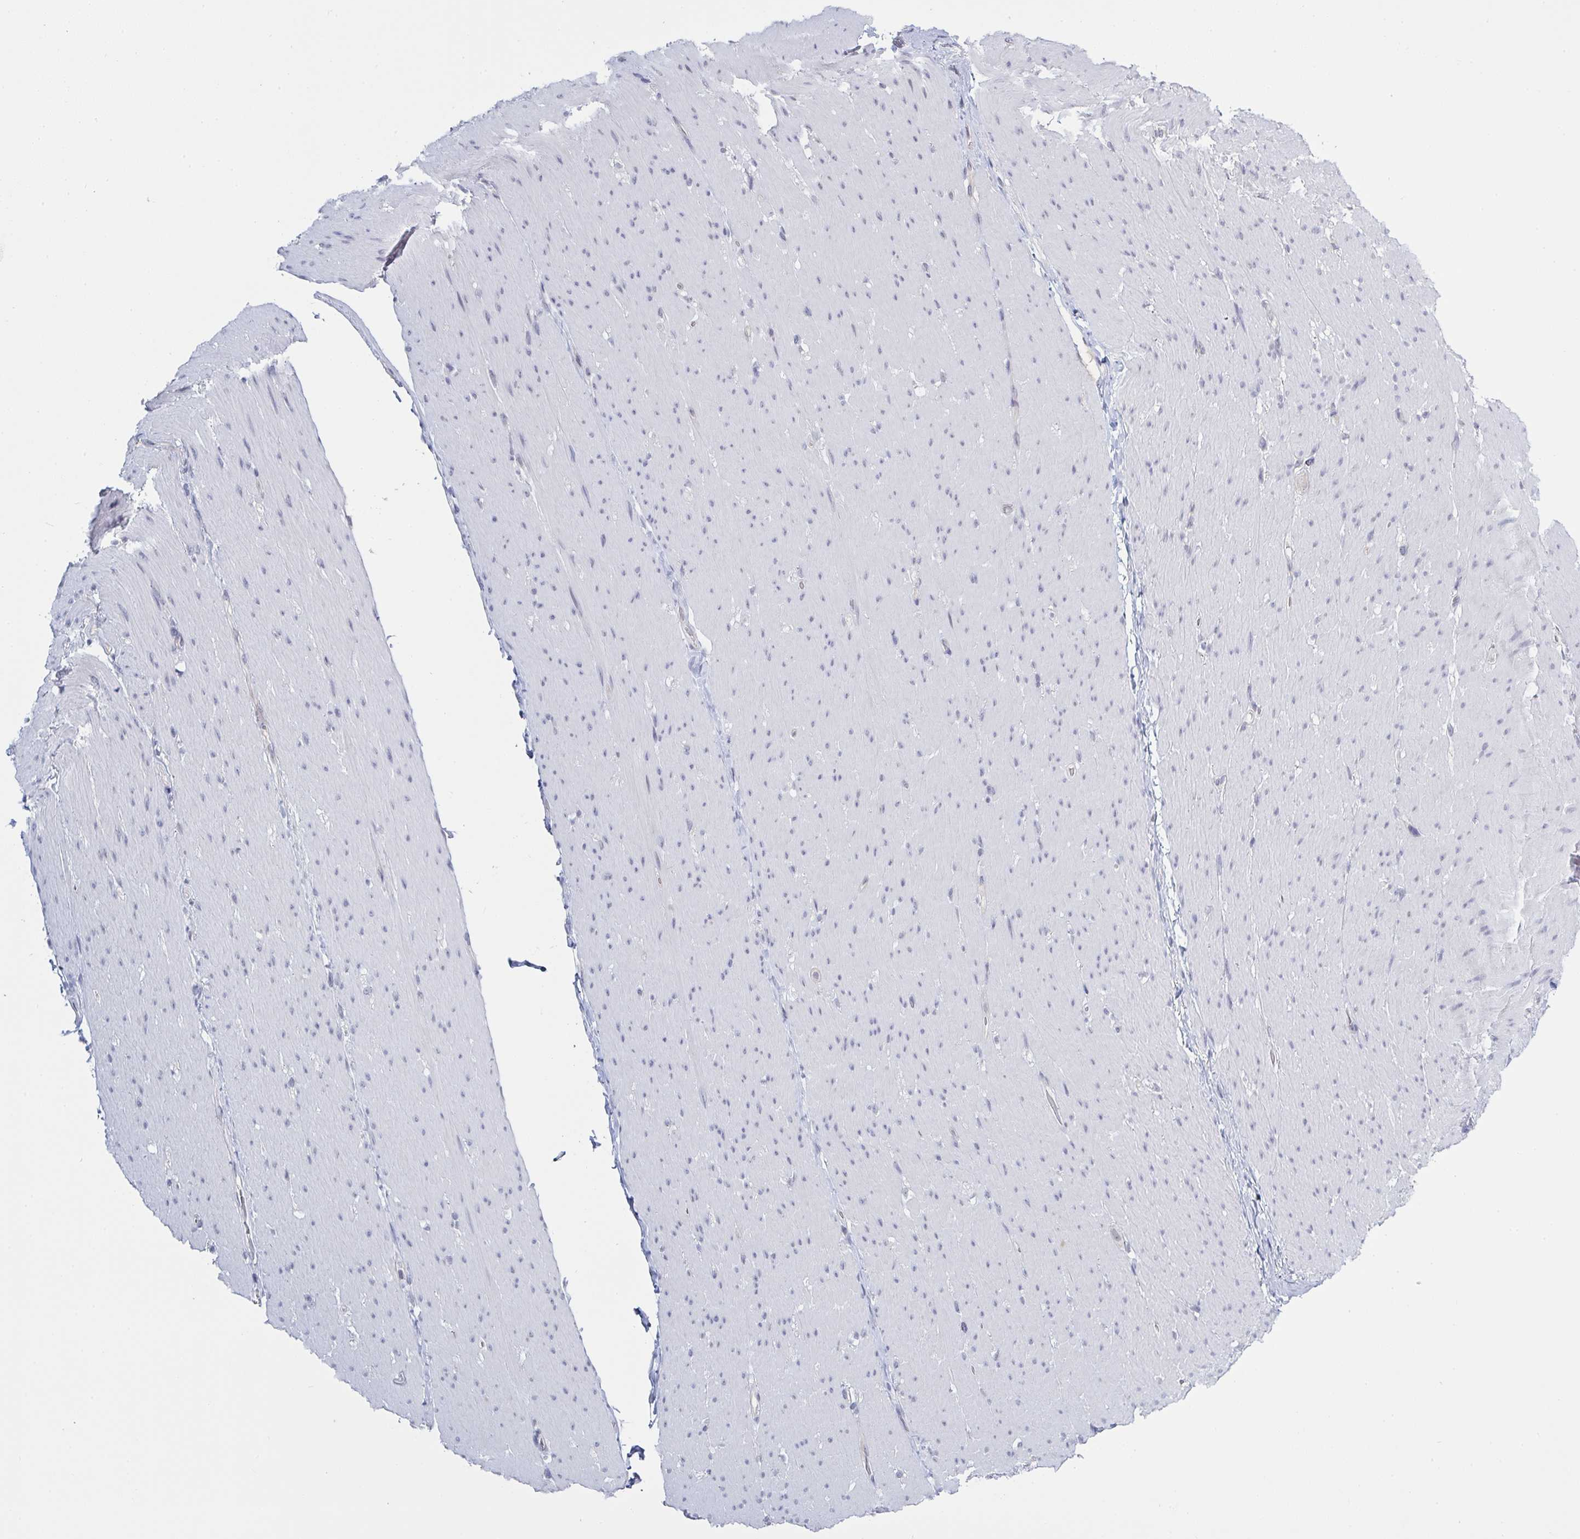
{"staining": {"intensity": "negative", "quantity": "none", "location": "none"}, "tissue": "smooth muscle", "cell_type": "Smooth muscle cells", "image_type": "normal", "snomed": [{"axis": "morphology", "description": "Normal tissue, NOS"}, {"axis": "topography", "description": "Smooth muscle"}, {"axis": "topography", "description": "Rectum"}], "caption": "A micrograph of smooth muscle stained for a protein demonstrates no brown staining in smooth muscle cells.", "gene": "KDM4D", "patient": {"sex": "male", "age": 53}}